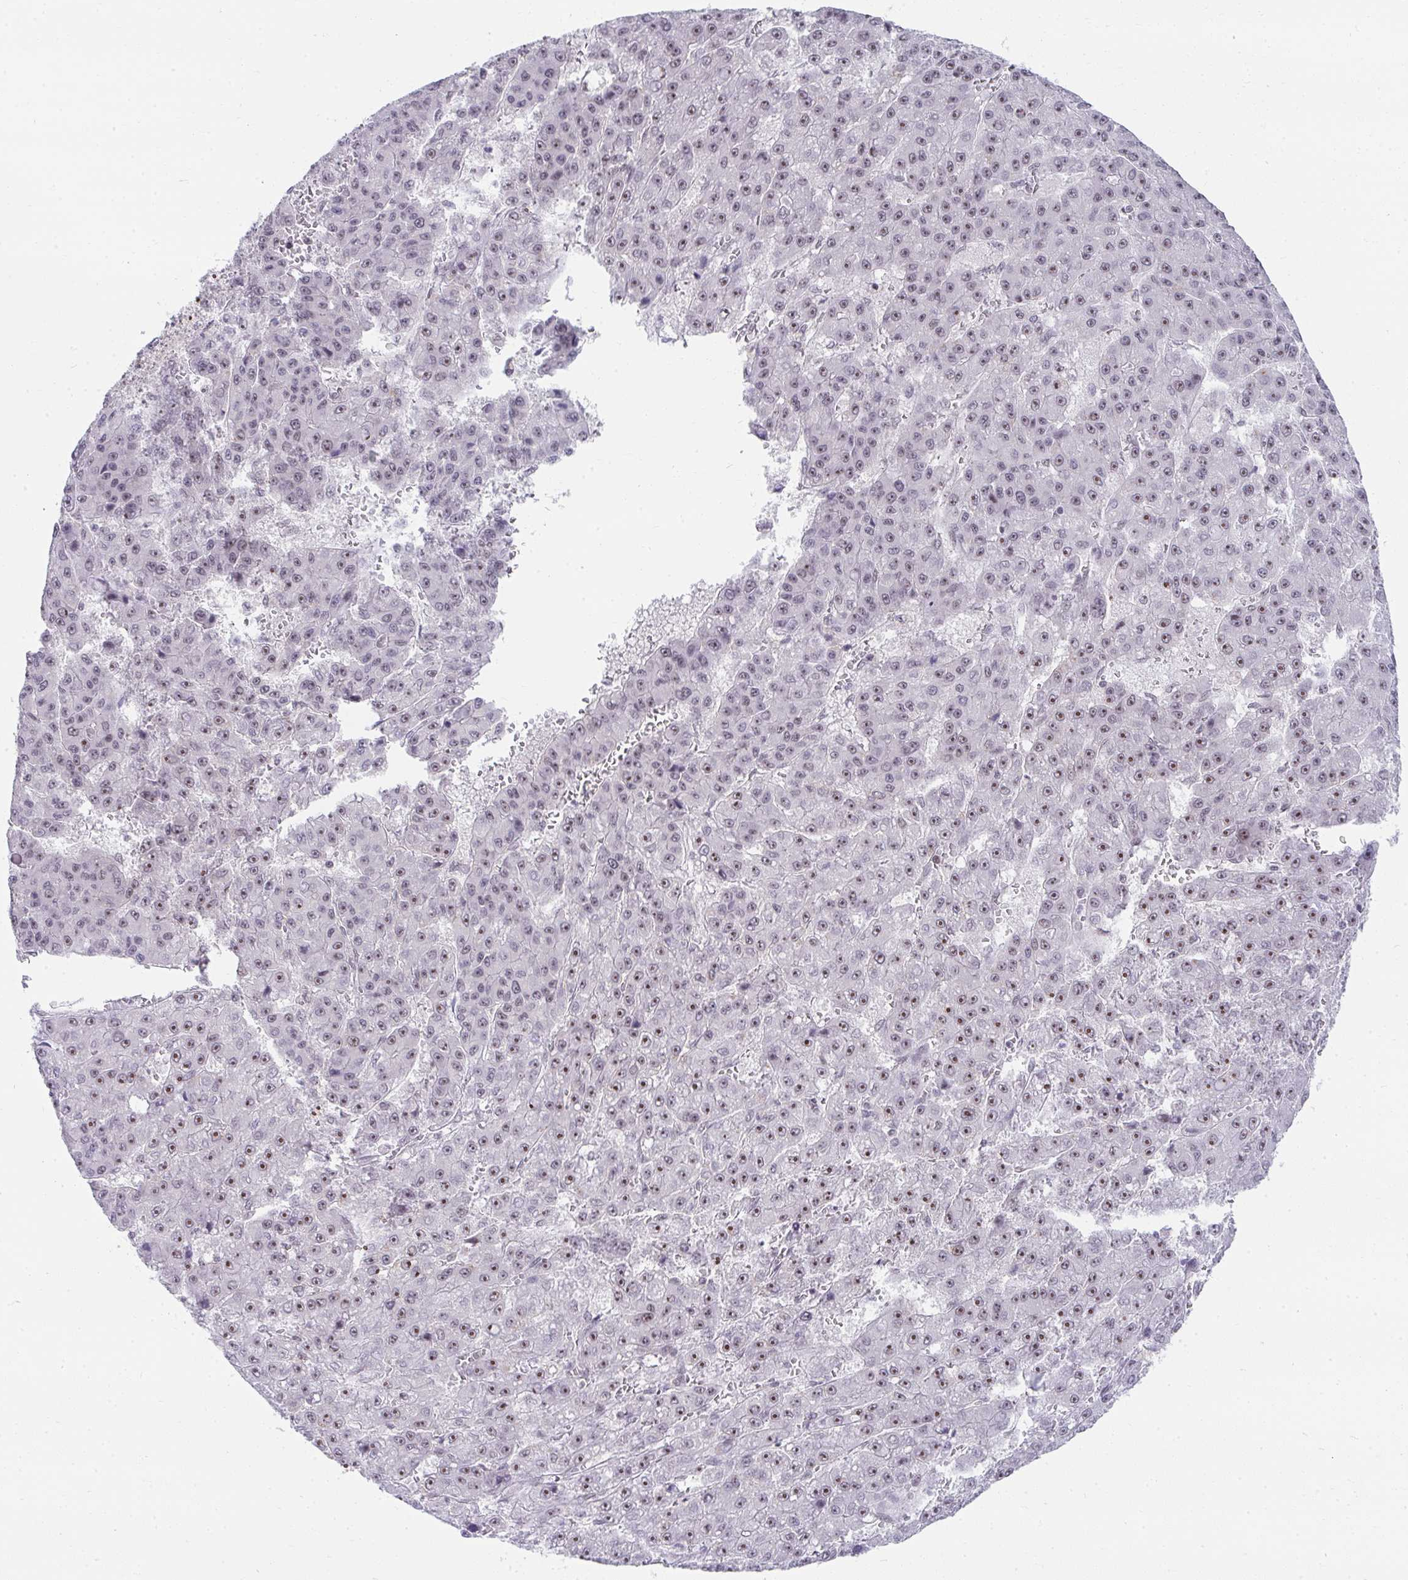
{"staining": {"intensity": "moderate", "quantity": "25%-75%", "location": "nuclear"}, "tissue": "liver cancer", "cell_type": "Tumor cells", "image_type": "cancer", "snomed": [{"axis": "morphology", "description": "Carcinoma, Hepatocellular, NOS"}, {"axis": "topography", "description": "Liver"}], "caption": "Liver cancer (hepatocellular carcinoma) tissue displays moderate nuclear staining in approximately 25%-75% of tumor cells", "gene": "HIRA", "patient": {"sex": "male", "age": 70}}